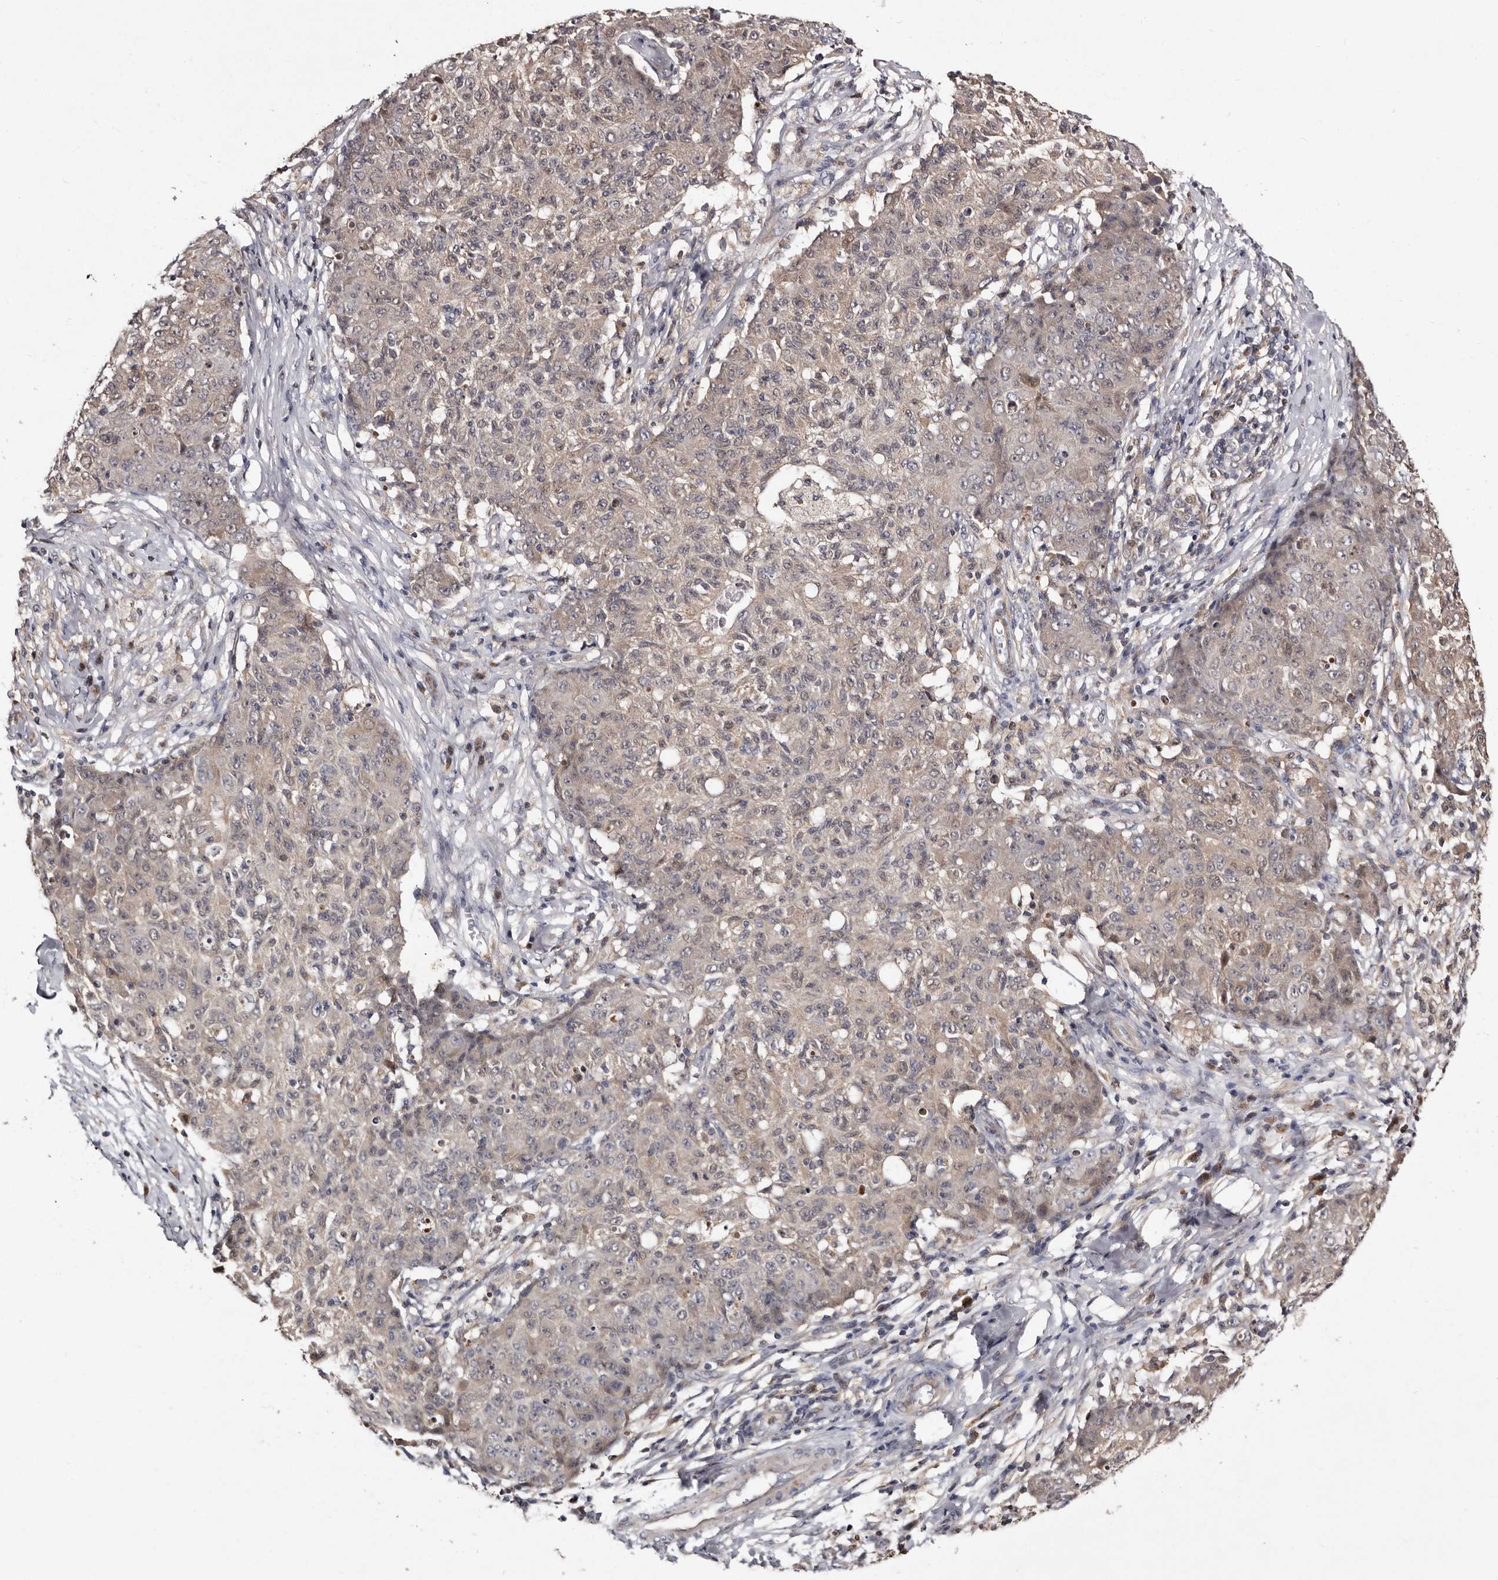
{"staining": {"intensity": "weak", "quantity": "<25%", "location": "cytoplasmic/membranous"}, "tissue": "ovarian cancer", "cell_type": "Tumor cells", "image_type": "cancer", "snomed": [{"axis": "morphology", "description": "Carcinoma, endometroid"}, {"axis": "topography", "description": "Ovary"}], "caption": "Immunohistochemistry photomicrograph of neoplastic tissue: endometroid carcinoma (ovarian) stained with DAB reveals no significant protein expression in tumor cells. Nuclei are stained in blue.", "gene": "DNPH1", "patient": {"sex": "female", "age": 42}}